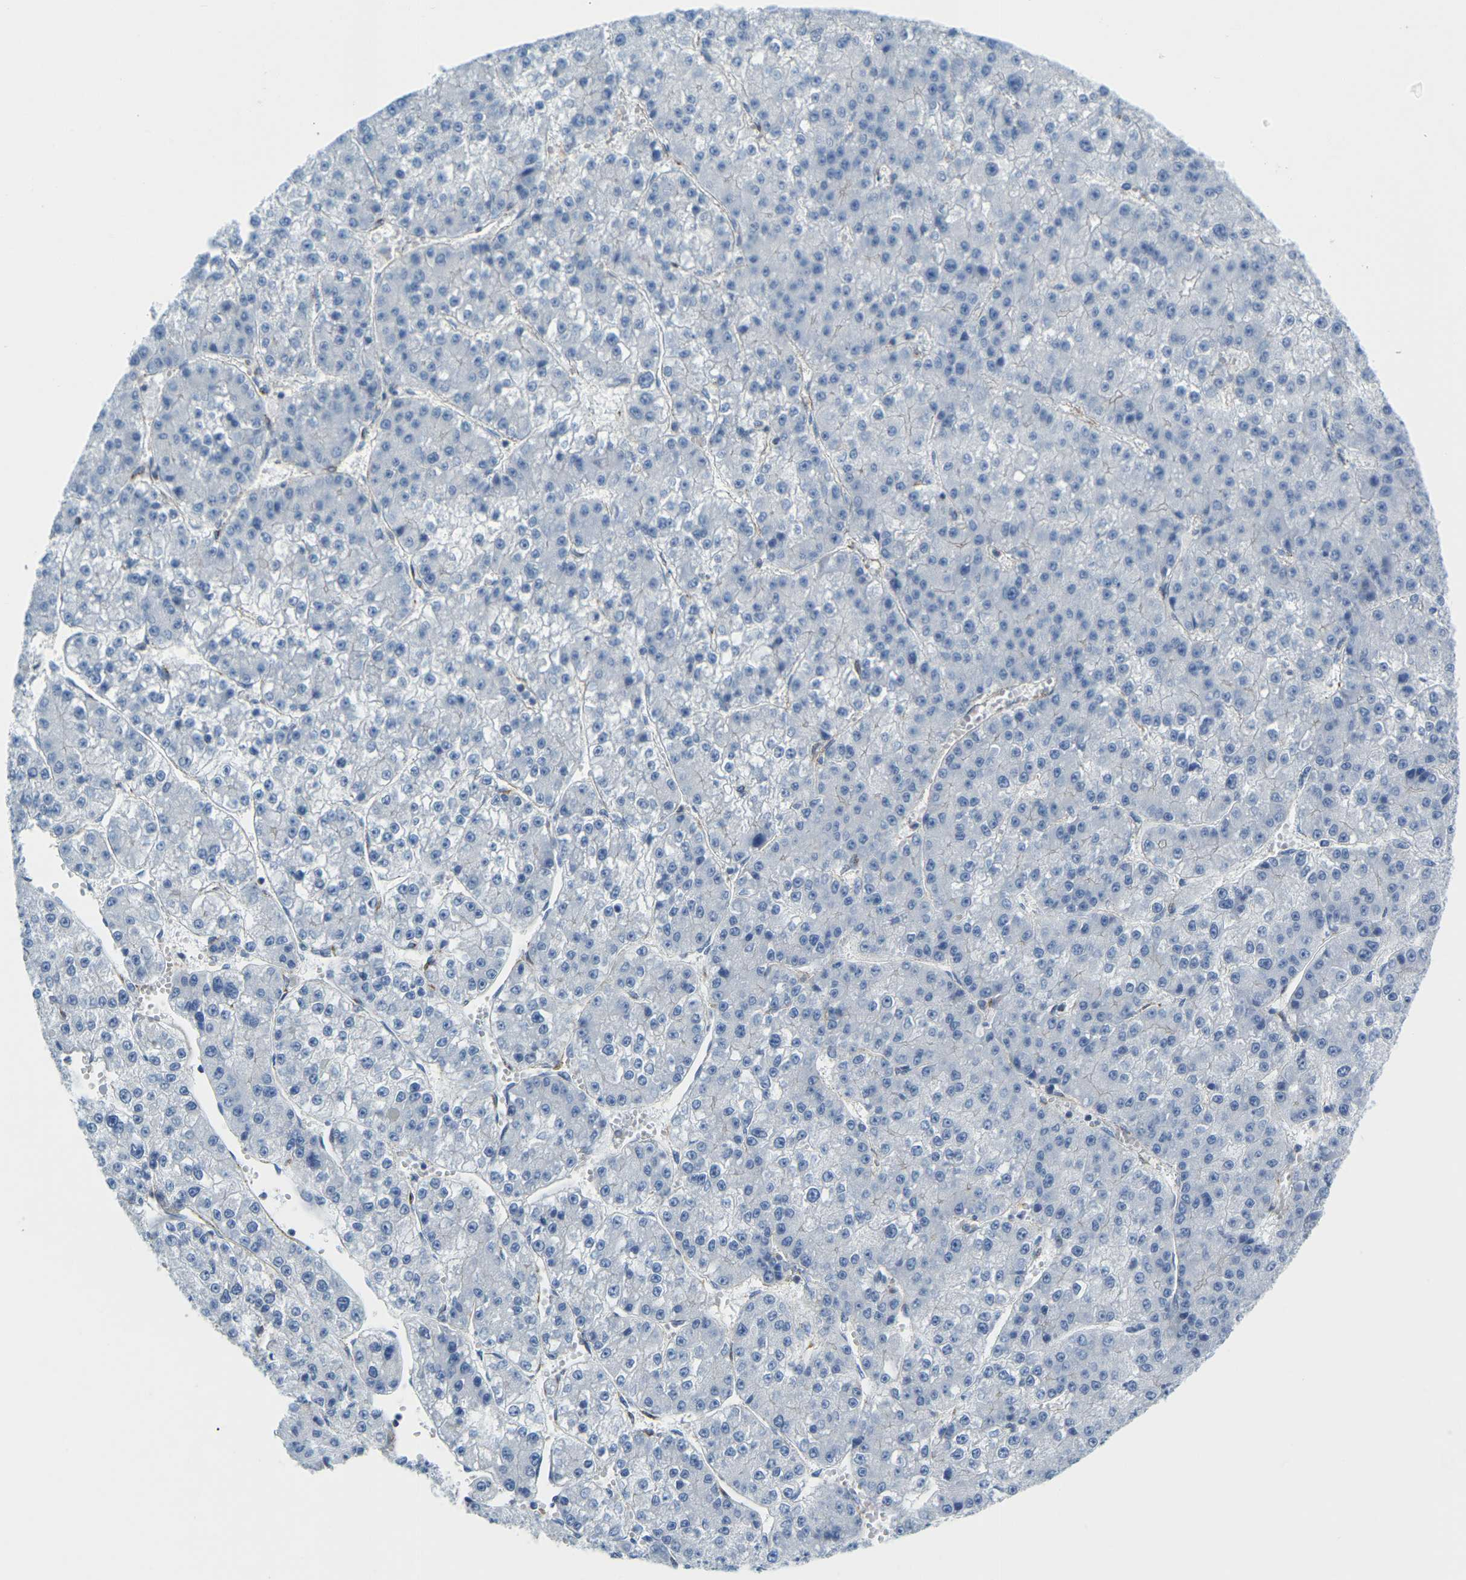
{"staining": {"intensity": "negative", "quantity": "none", "location": "none"}, "tissue": "liver cancer", "cell_type": "Tumor cells", "image_type": "cancer", "snomed": [{"axis": "morphology", "description": "Carcinoma, Hepatocellular, NOS"}, {"axis": "topography", "description": "Liver"}], "caption": "High power microscopy image of an immunohistochemistry (IHC) image of liver cancer (hepatocellular carcinoma), revealing no significant staining in tumor cells.", "gene": "MYL3", "patient": {"sex": "female", "age": 73}}